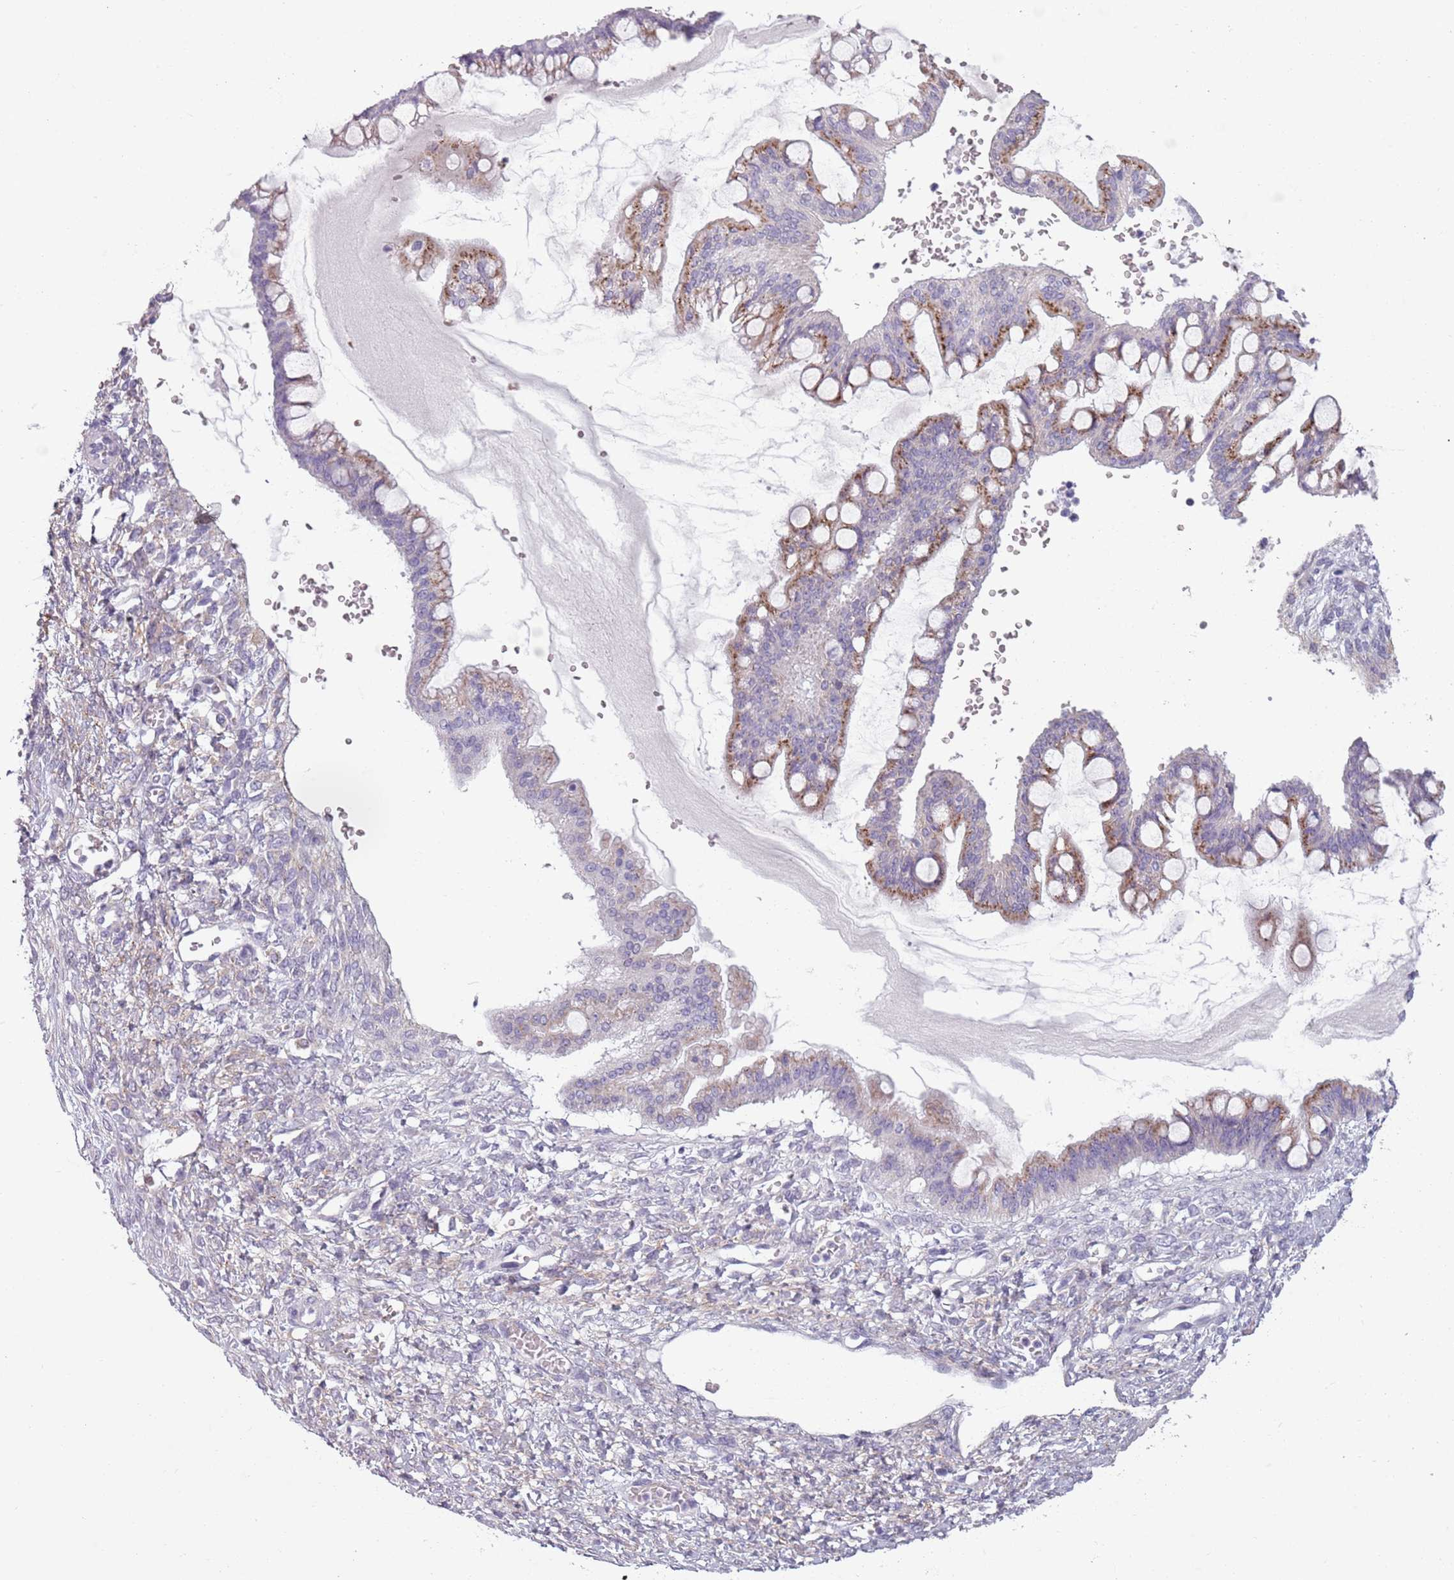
{"staining": {"intensity": "moderate", "quantity": "25%-75%", "location": "cytoplasmic/membranous"}, "tissue": "ovarian cancer", "cell_type": "Tumor cells", "image_type": "cancer", "snomed": [{"axis": "morphology", "description": "Cystadenocarcinoma, mucinous, NOS"}, {"axis": "topography", "description": "Ovary"}], "caption": "Immunohistochemistry (IHC) of mucinous cystadenocarcinoma (ovarian) demonstrates medium levels of moderate cytoplasmic/membranous expression in about 25%-75% of tumor cells.", "gene": "MEGF8", "patient": {"sex": "female", "age": 73}}